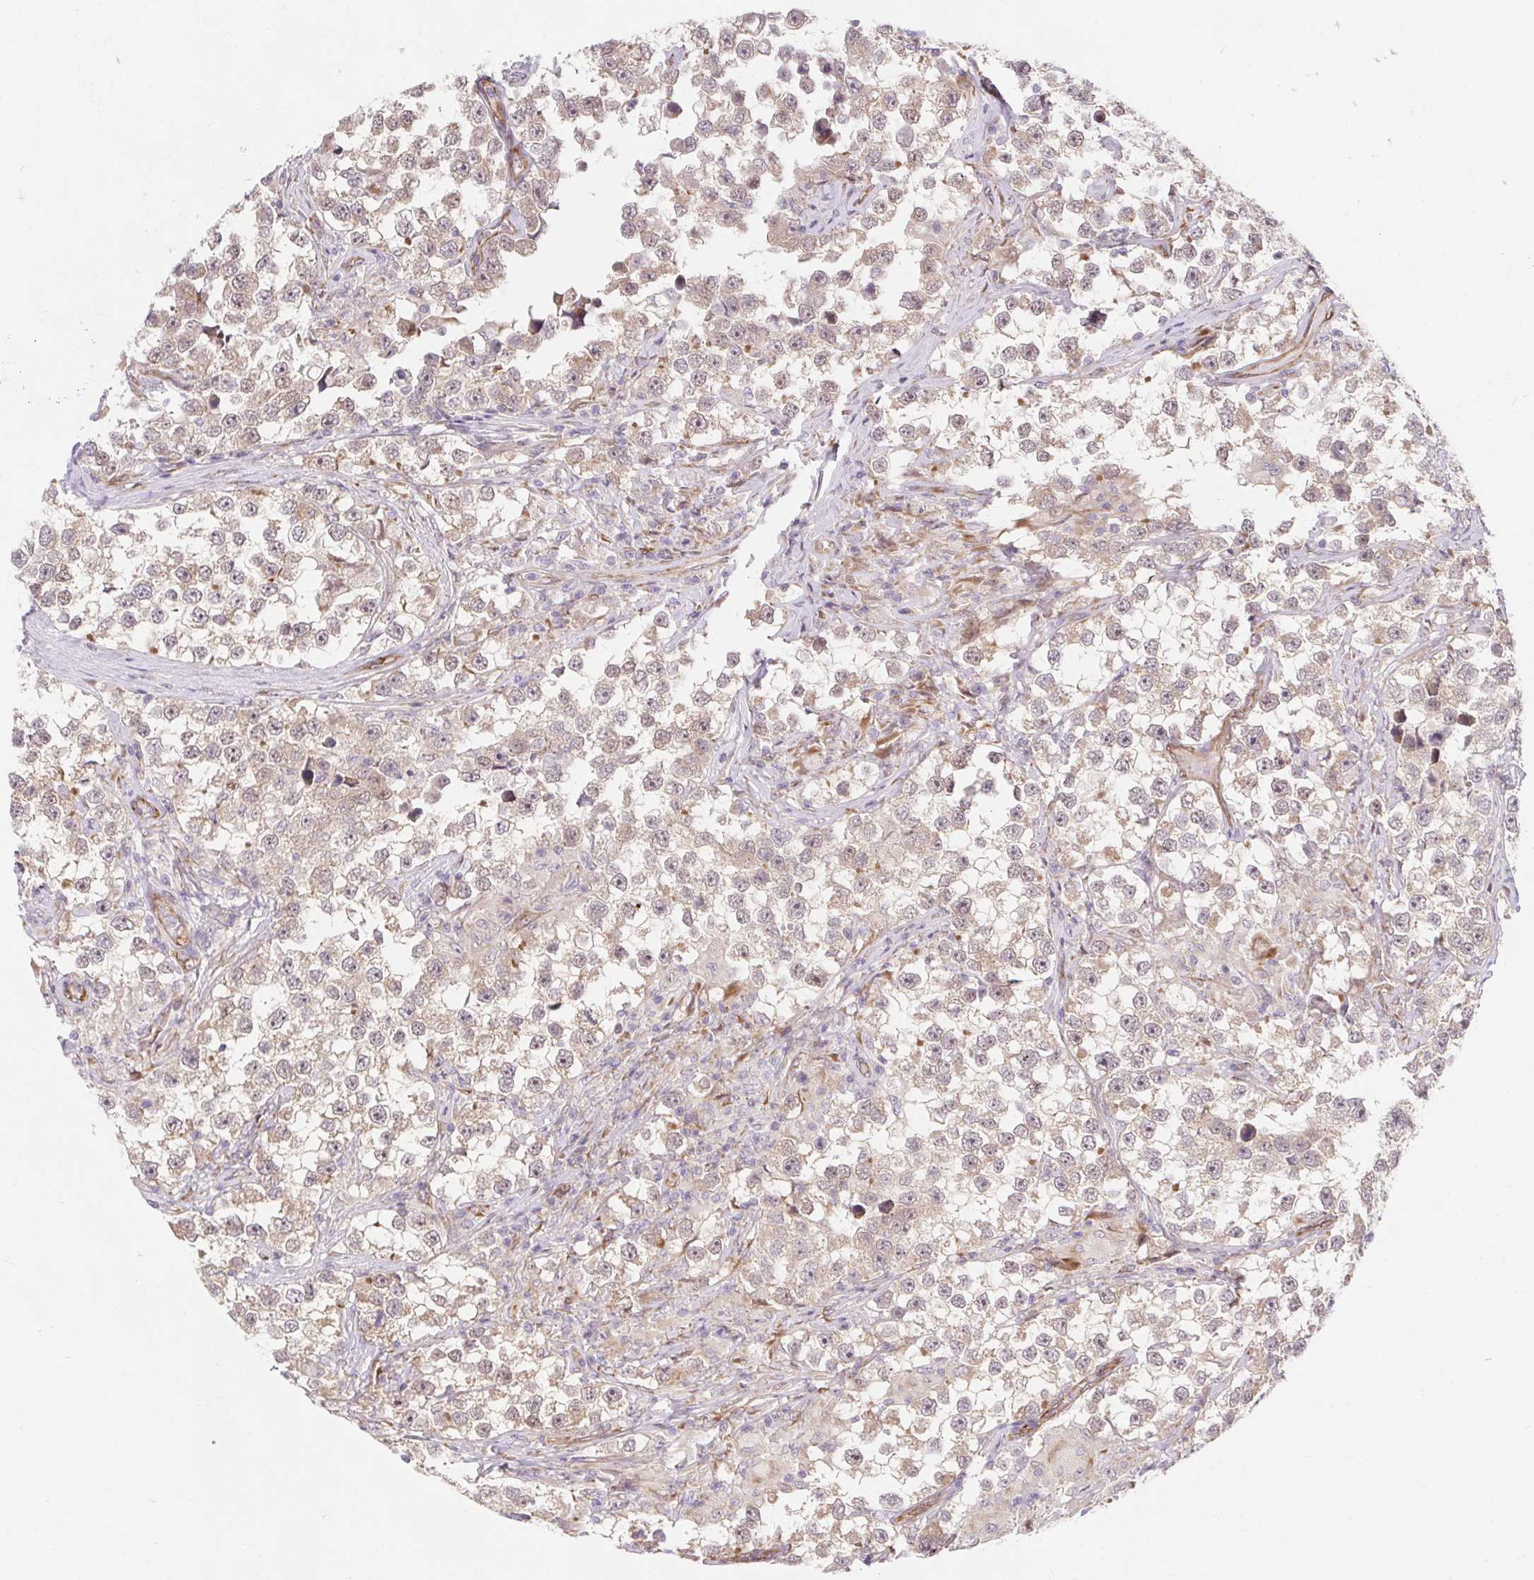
{"staining": {"intensity": "weak", "quantity": "25%-75%", "location": "cytoplasmic/membranous"}, "tissue": "testis cancer", "cell_type": "Tumor cells", "image_type": "cancer", "snomed": [{"axis": "morphology", "description": "Seminoma, NOS"}, {"axis": "topography", "description": "Testis"}], "caption": "Weak cytoplasmic/membranous positivity is appreciated in approximately 25%-75% of tumor cells in testis cancer (seminoma).", "gene": "LYPD5", "patient": {"sex": "male", "age": 46}}